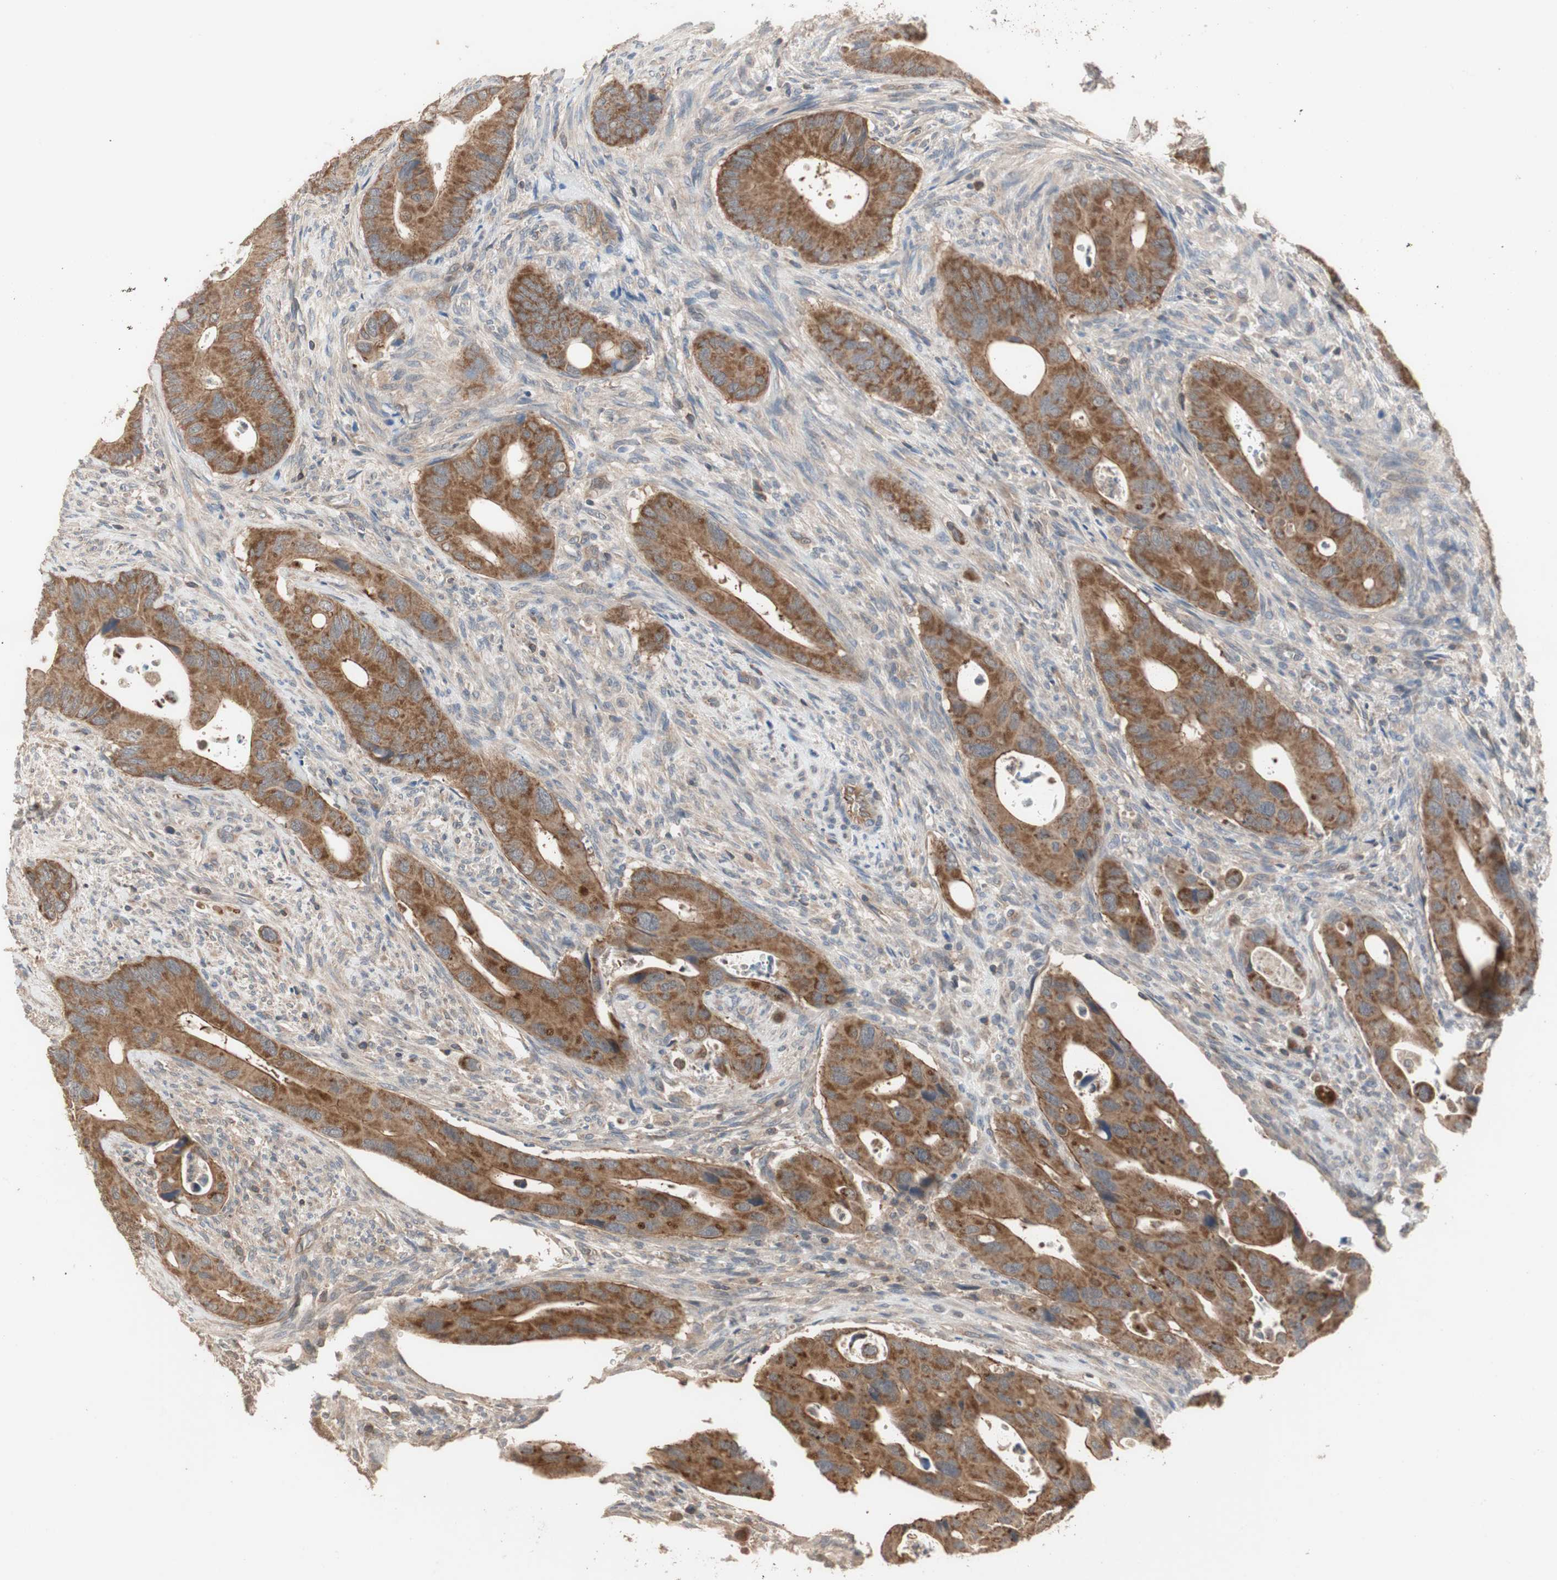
{"staining": {"intensity": "moderate", "quantity": ">75%", "location": "cytoplasmic/membranous"}, "tissue": "colorectal cancer", "cell_type": "Tumor cells", "image_type": "cancer", "snomed": [{"axis": "morphology", "description": "Adenocarcinoma, NOS"}, {"axis": "topography", "description": "Rectum"}], "caption": "The image exhibits immunohistochemical staining of colorectal cancer. There is moderate cytoplasmic/membranous staining is identified in approximately >75% of tumor cells. (DAB (3,3'-diaminobenzidine) IHC with brightfield microscopy, high magnification).", "gene": "MAP4K2", "patient": {"sex": "female", "age": 57}}